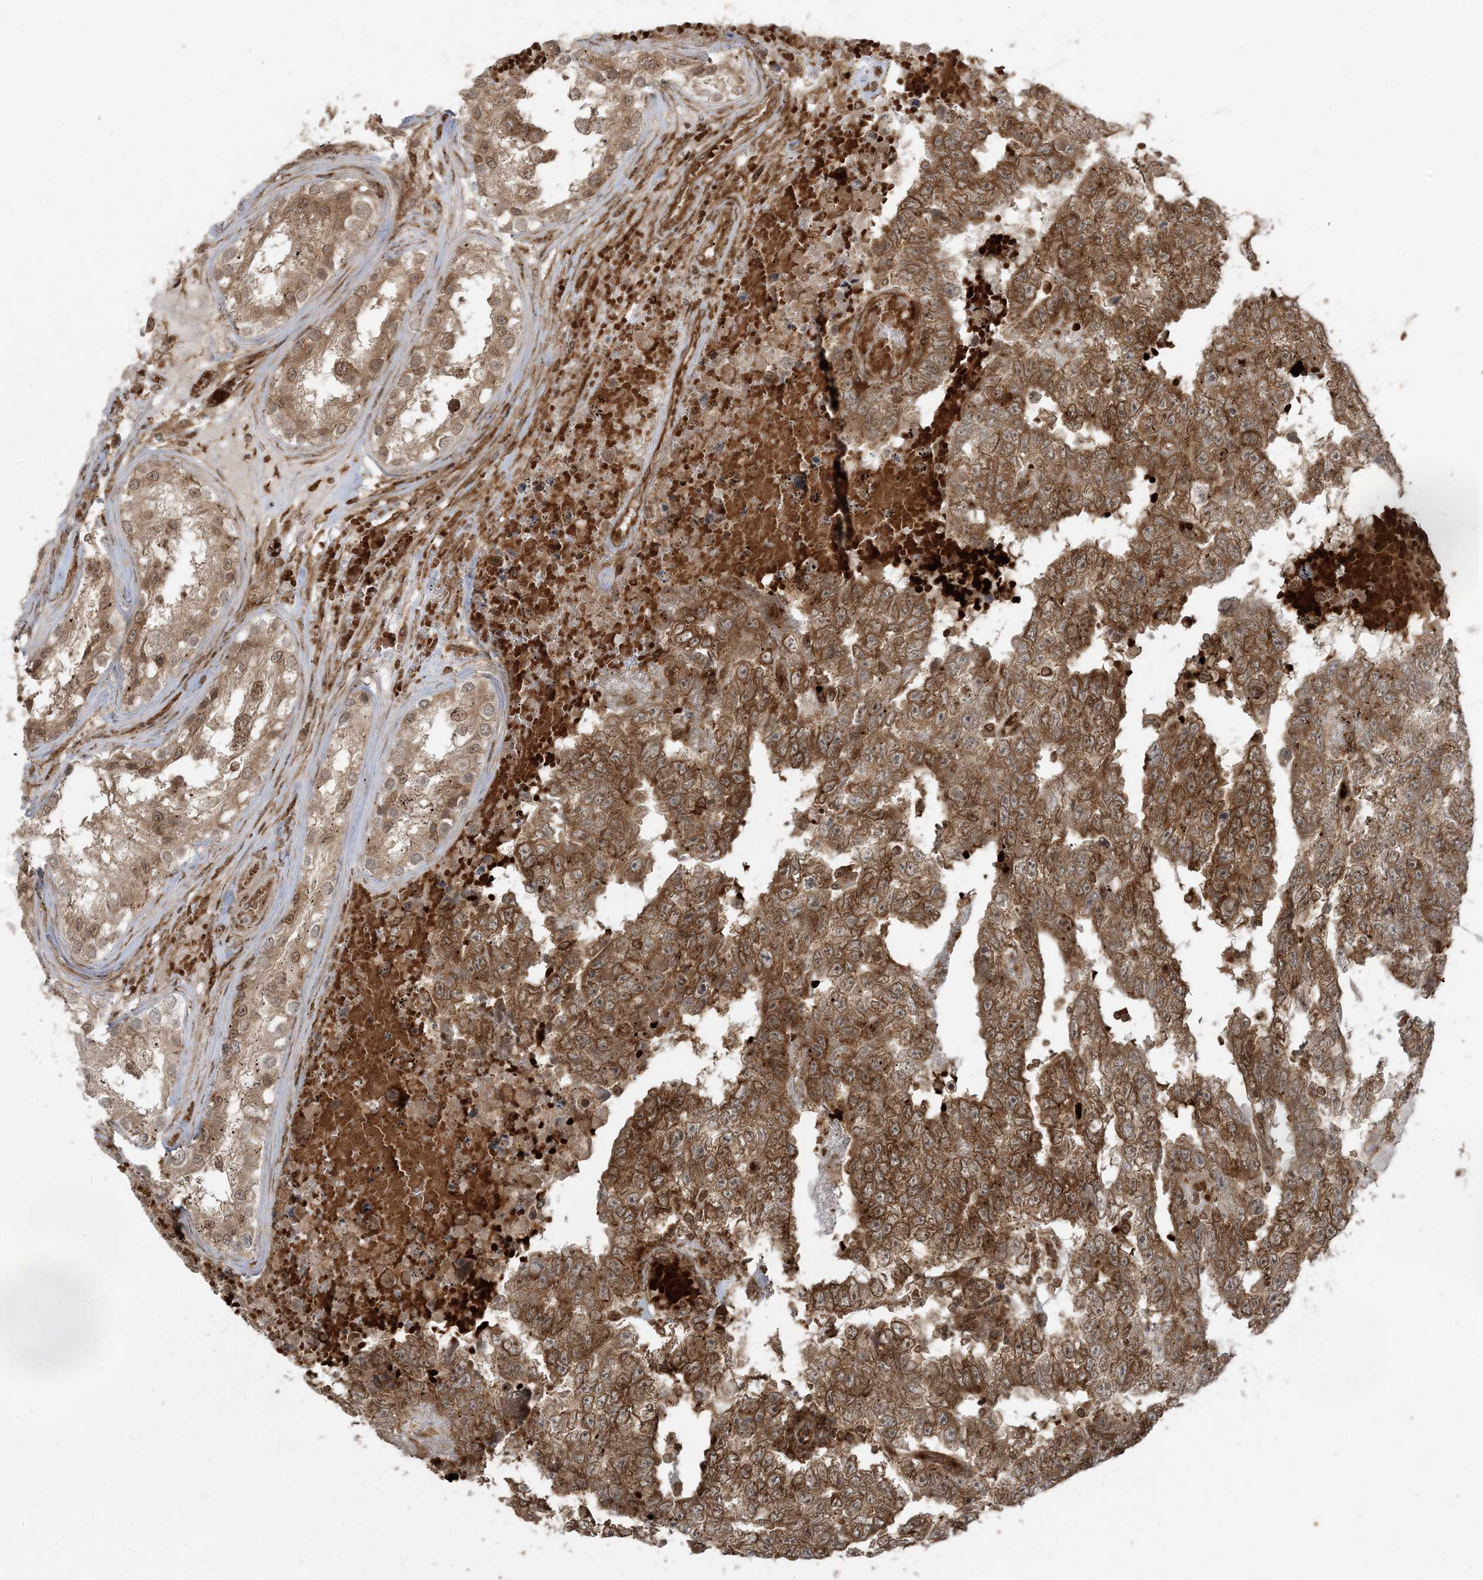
{"staining": {"intensity": "strong", "quantity": ">75%", "location": "cytoplasmic/membranous"}, "tissue": "testis cancer", "cell_type": "Tumor cells", "image_type": "cancer", "snomed": [{"axis": "morphology", "description": "Carcinoma, Embryonal, NOS"}, {"axis": "topography", "description": "Testis"}], "caption": "Human testis cancer stained for a protein (brown) demonstrates strong cytoplasmic/membranous positive staining in approximately >75% of tumor cells.", "gene": "DDX19B", "patient": {"sex": "male", "age": 25}}